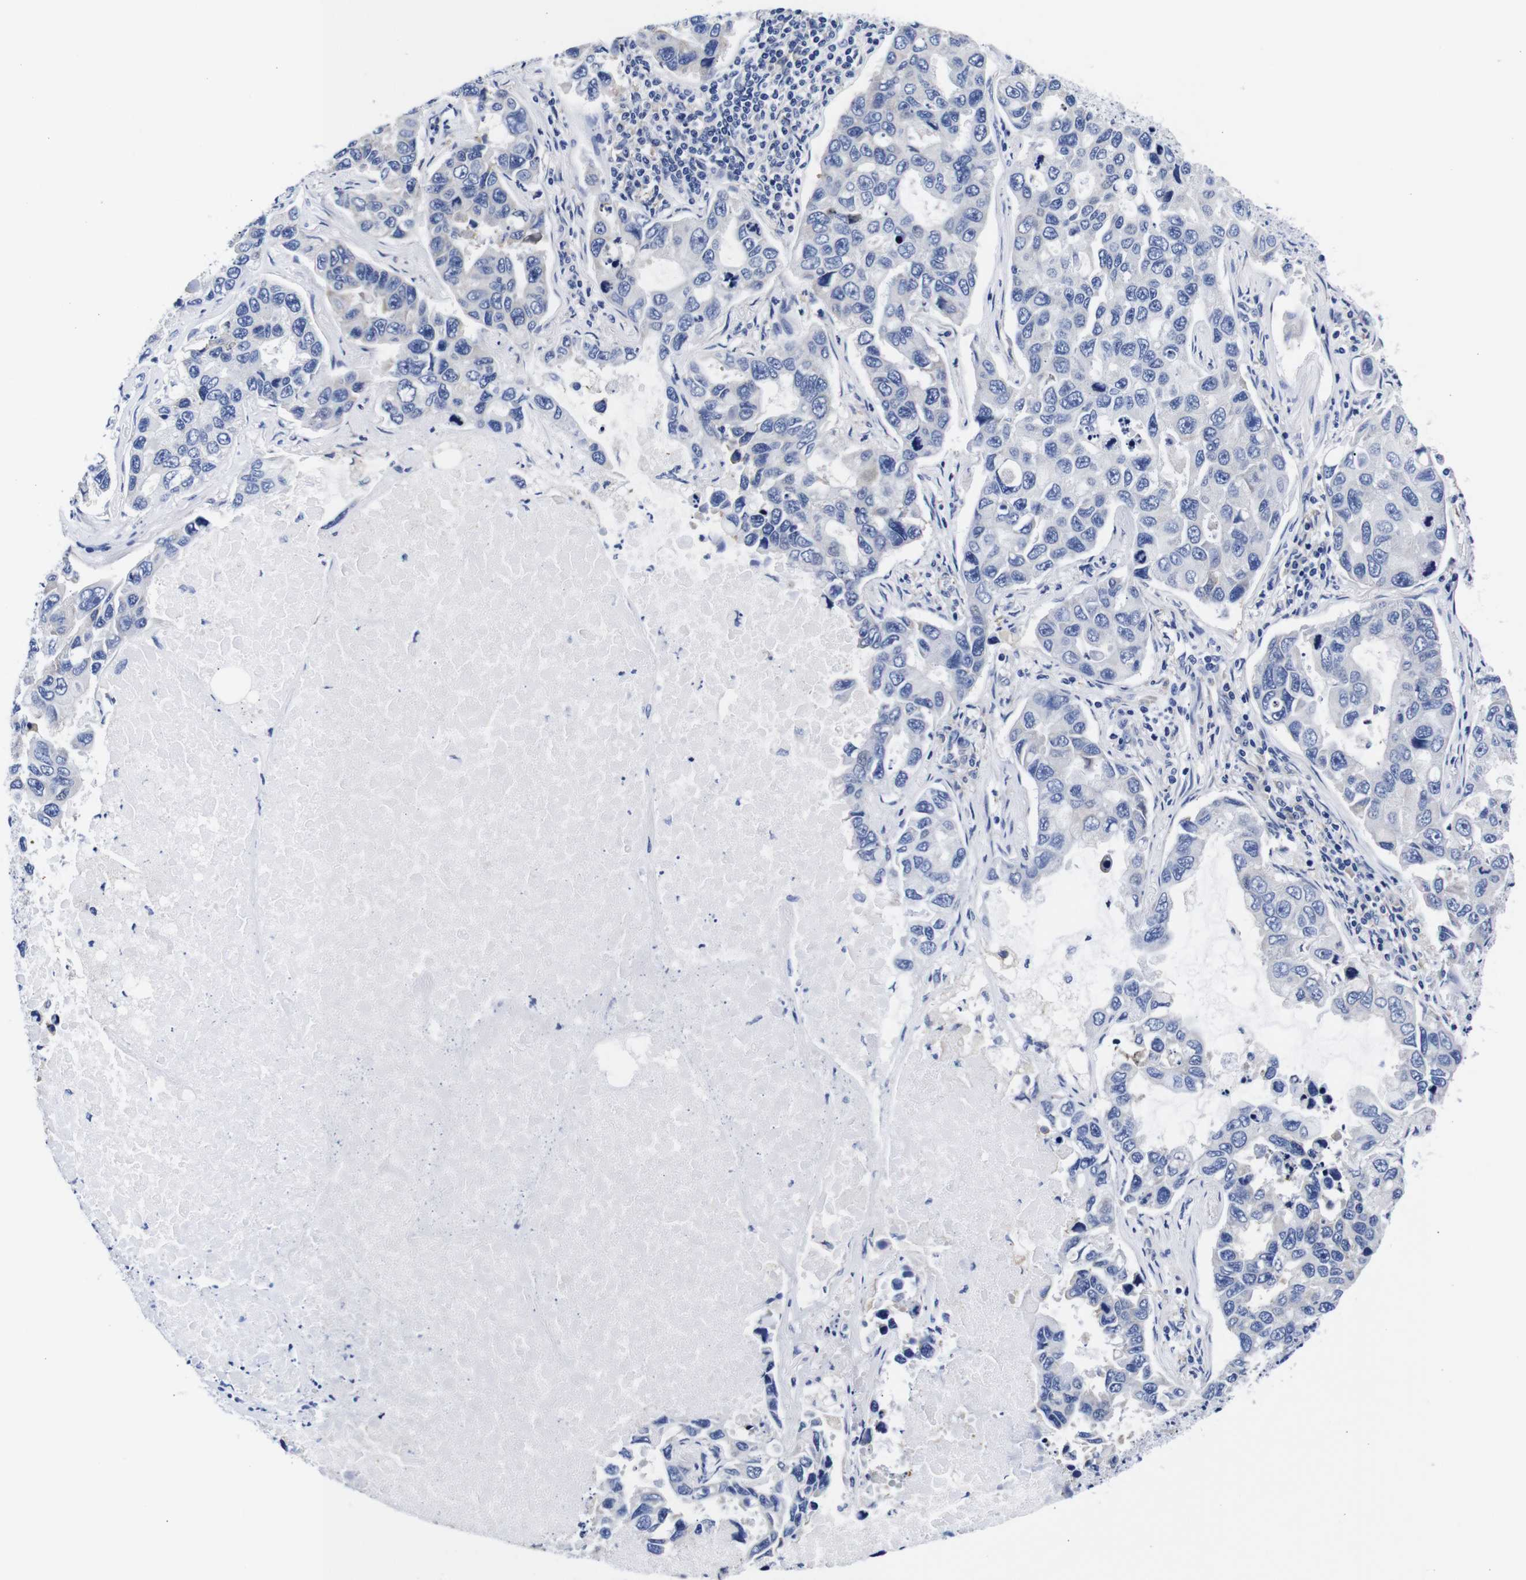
{"staining": {"intensity": "weak", "quantity": "<25%", "location": "cytoplasmic/membranous"}, "tissue": "lung cancer", "cell_type": "Tumor cells", "image_type": "cancer", "snomed": [{"axis": "morphology", "description": "Adenocarcinoma, NOS"}, {"axis": "topography", "description": "Lung"}], "caption": "Tumor cells show no significant positivity in lung cancer (adenocarcinoma). (Brightfield microscopy of DAB immunohistochemistry at high magnification).", "gene": "CLEC4G", "patient": {"sex": "male", "age": 64}}